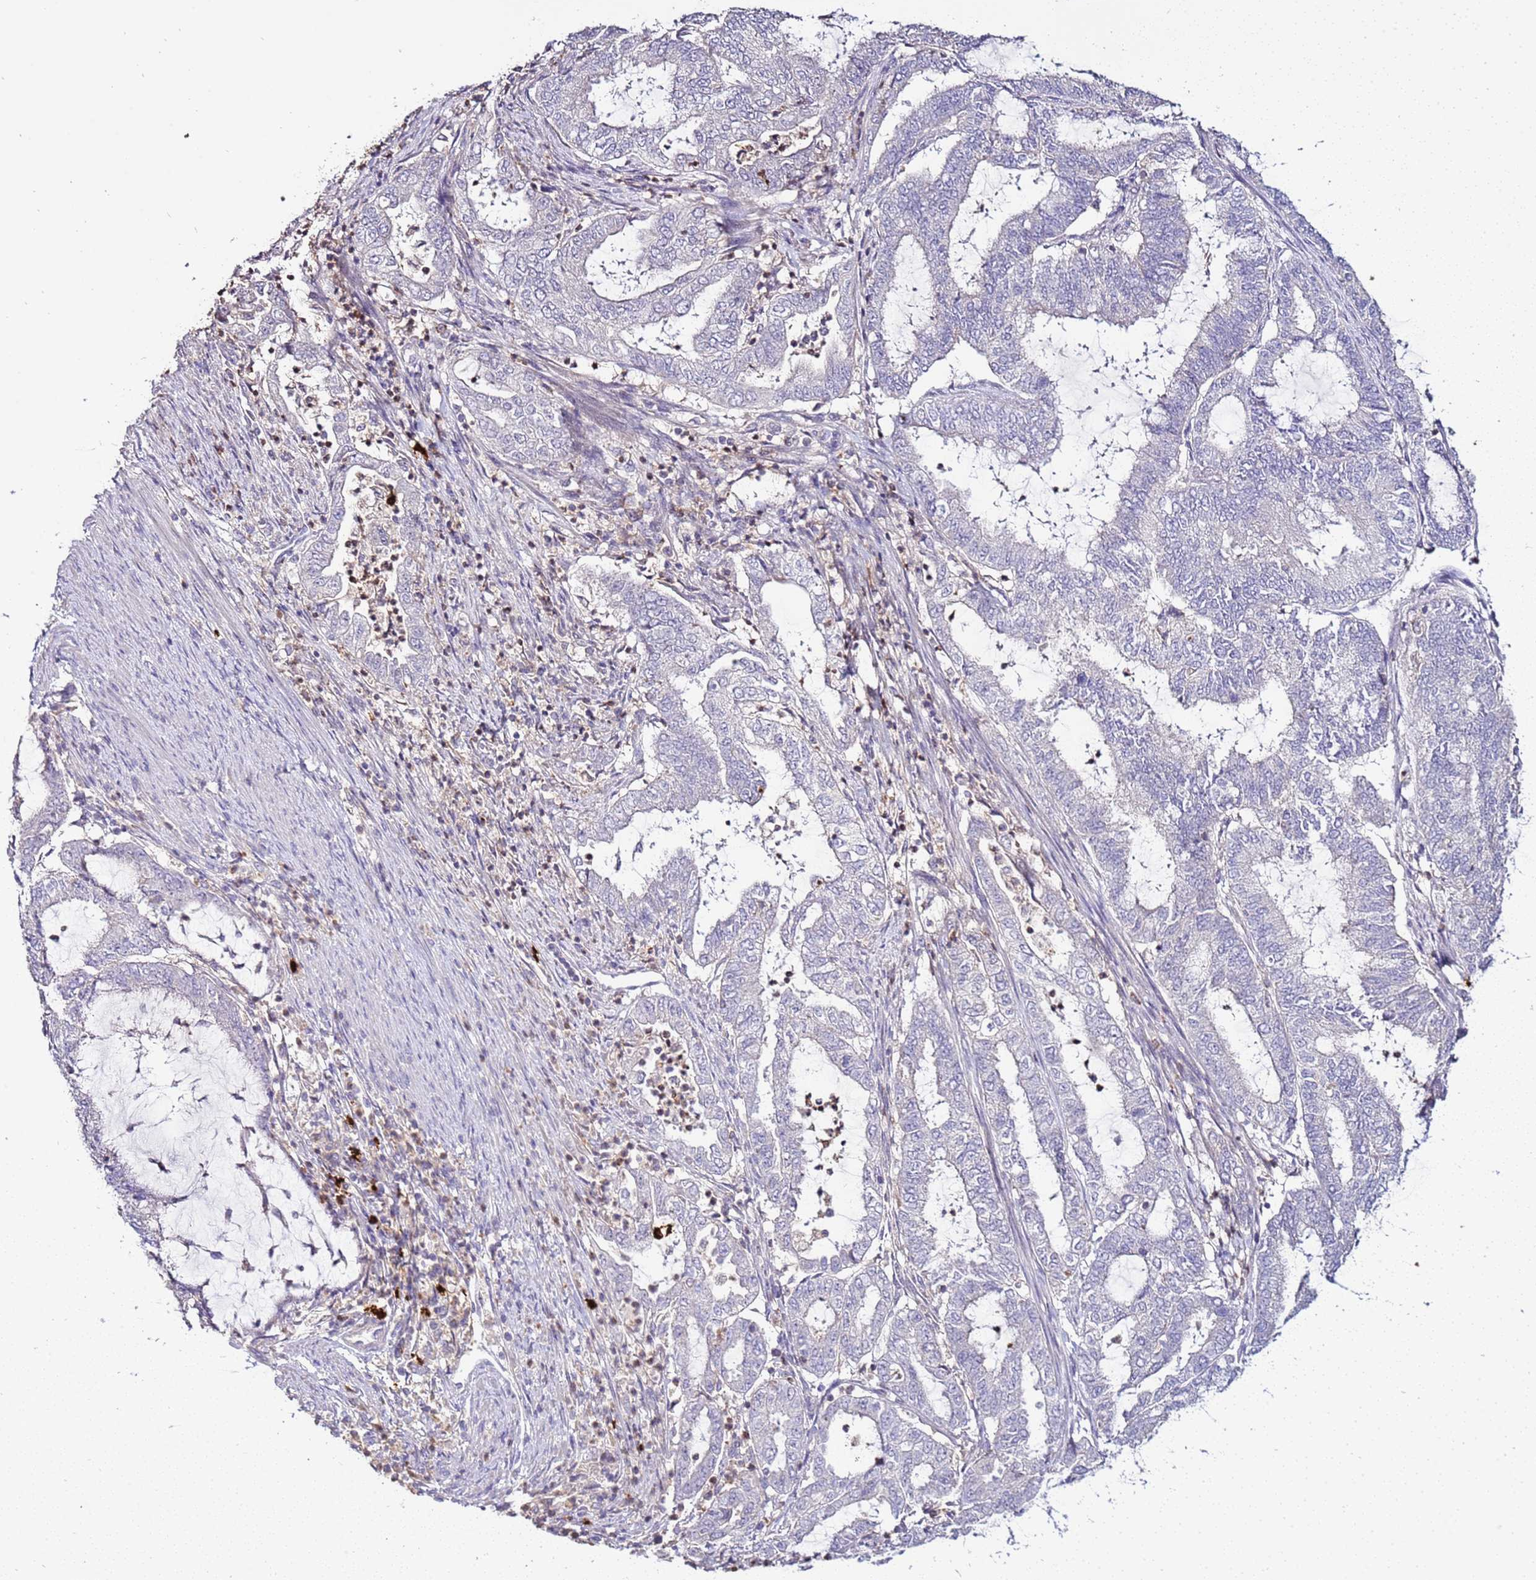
{"staining": {"intensity": "negative", "quantity": "none", "location": "none"}, "tissue": "endometrial cancer", "cell_type": "Tumor cells", "image_type": "cancer", "snomed": [{"axis": "morphology", "description": "Adenocarcinoma, NOS"}, {"axis": "topography", "description": "Endometrium"}], "caption": "A histopathology image of adenocarcinoma (endometrial) stained for a protein displays no brown staining in tumor cells.", "gene": "IL2RG", "patient": {"sex": "female", "age": 51}}